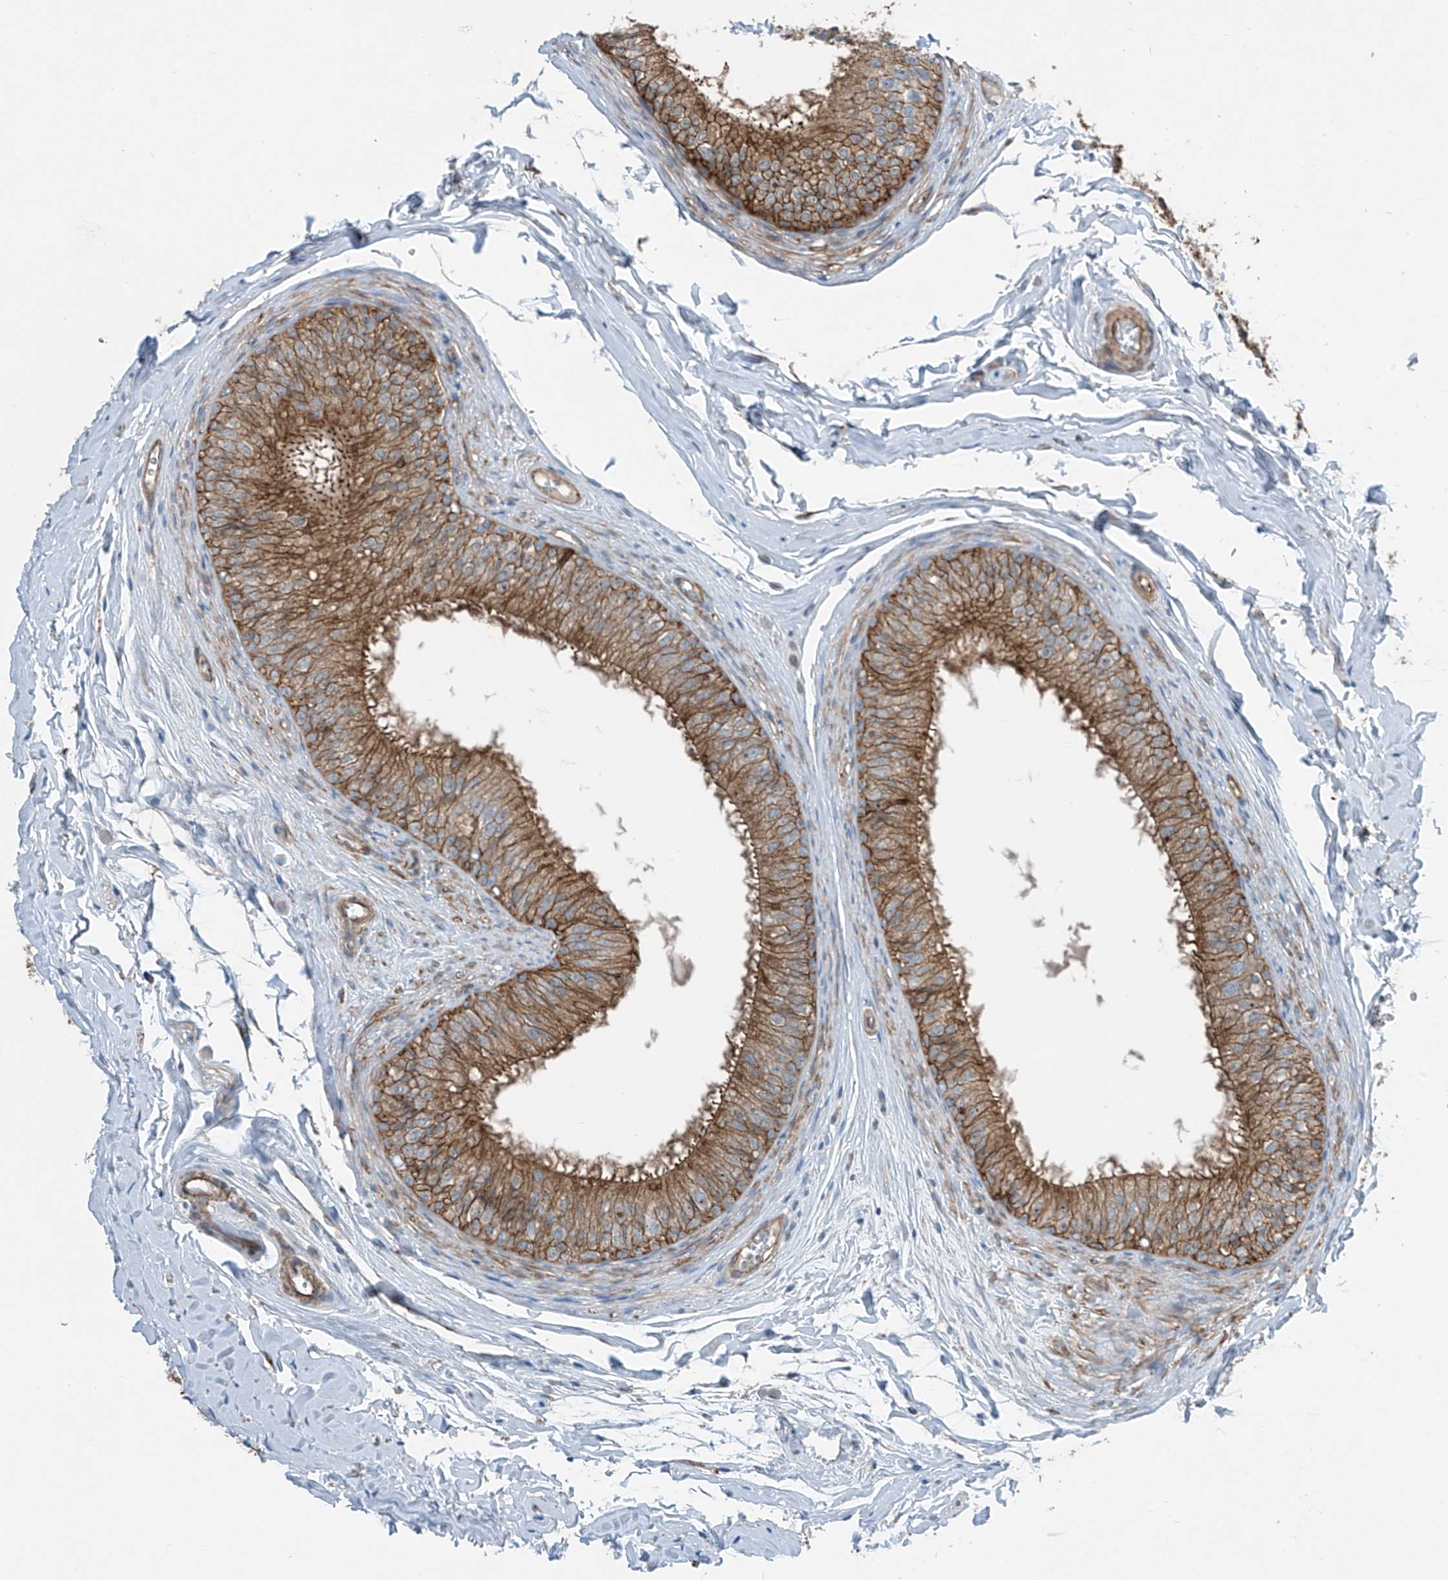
{"staining": {"intensity": "strong", "quantity": ">75%", "location": "cytoplasmic/membranous"}, "tissue": "epididymis", "cell_type": "Glandular cells", "image_type": "normal", "snomed": [{"axis": "morphology", "description": "Normal tissue, NOS"}, {"axis": "morphology", "description": "Seminoma in situ"}, {"axis": "topography", "description": "Testis"}, {"axis": "topography", "description": "Epididymis"}], "caption": "This micrograph demonstrates IHC staining of normal epididymis, with high strong cytoplasmic/membranous positivity in approximately >75% of glandular cells.", "gene": "SLC1A5", "patient": {"sex": "male", "age": 28}}